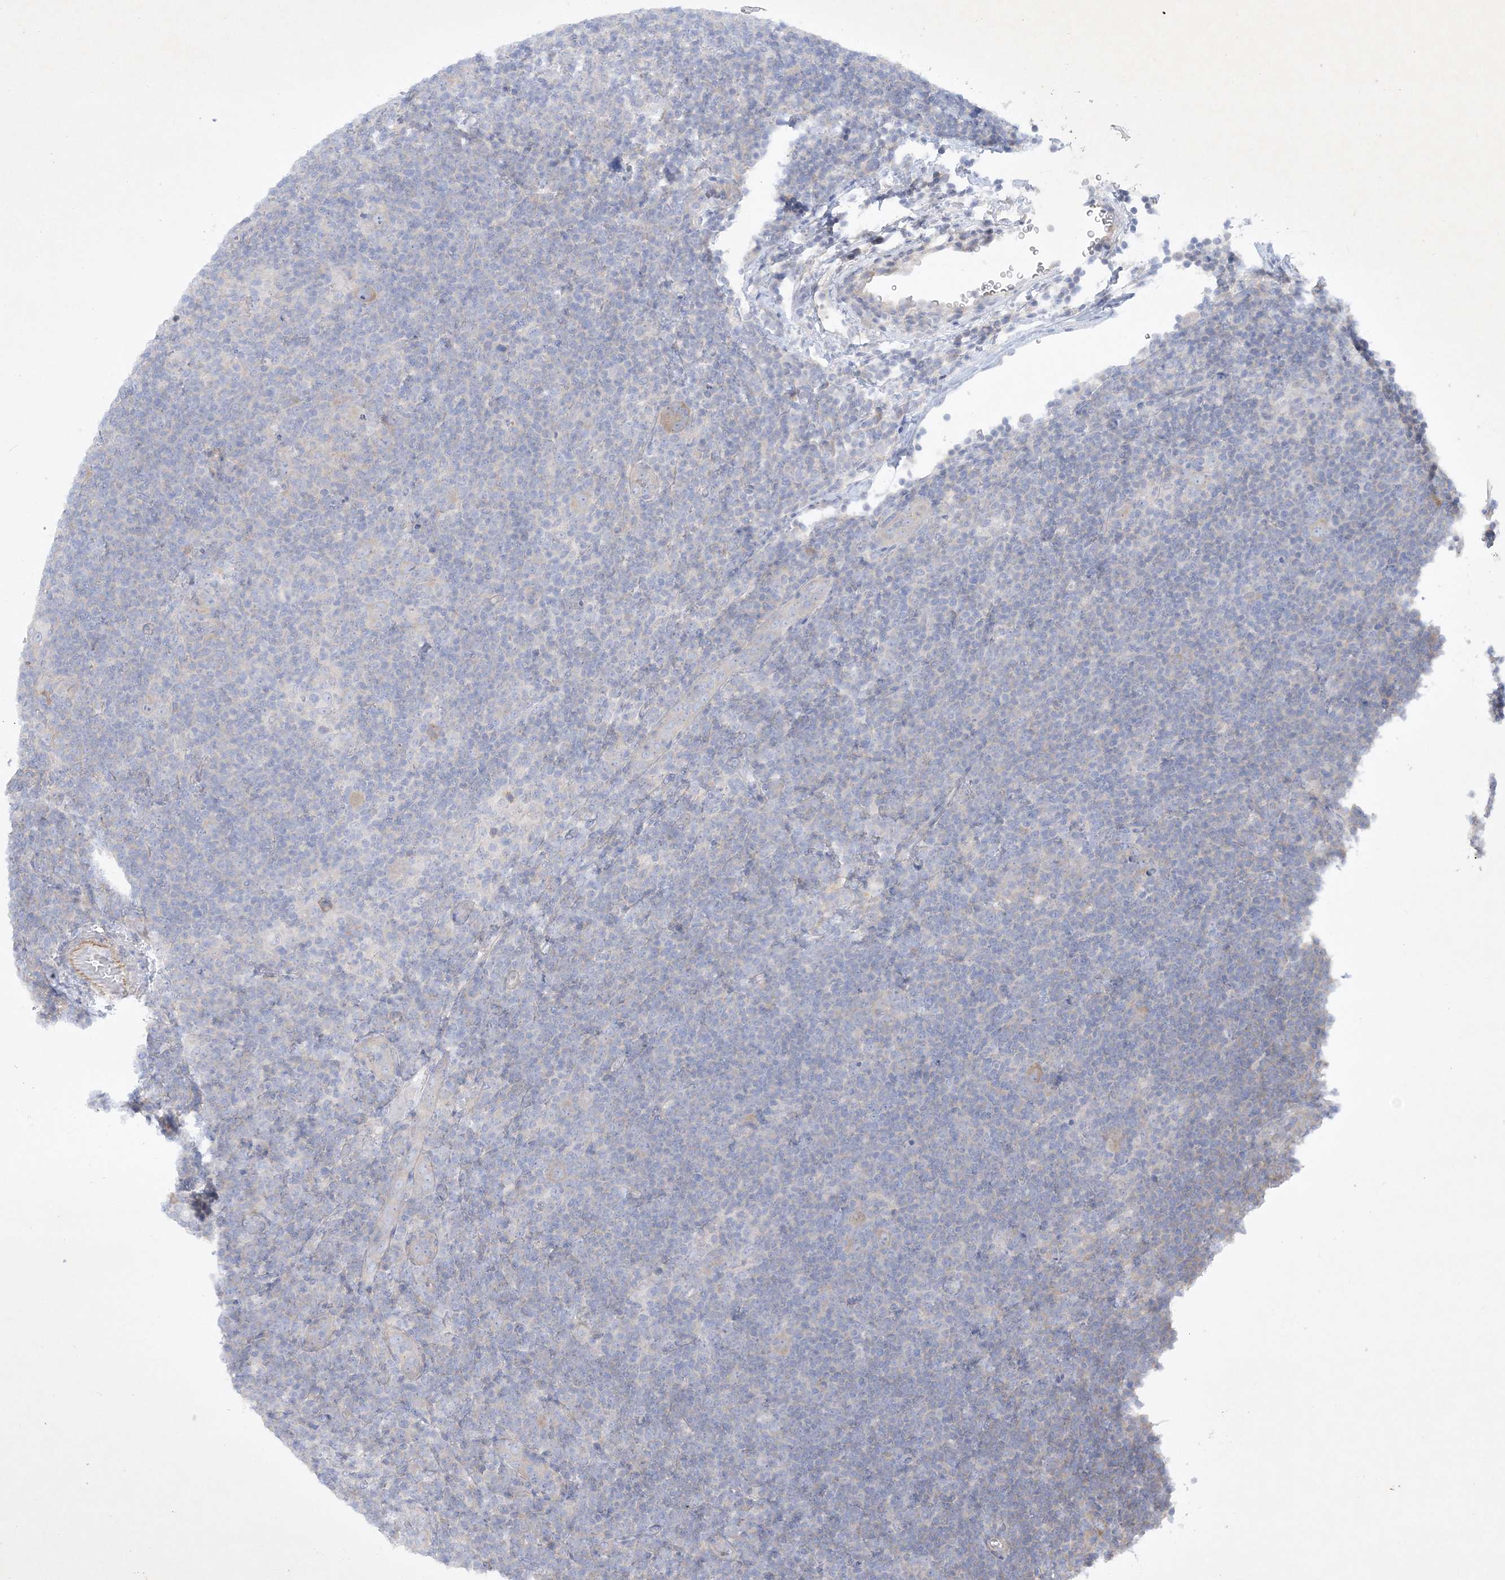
{"staining": {"intensity": "weak", "quantity": "25%-75%", "location": "cytoplasmic/membranous"}, "tissue": "lymphoma", "cell_type": "Tumor cells", "image_type": "cancer", "snomed": [{"axis": "morphology", "description": "Hodgkin's disease, NOS"}, {"axis": "topography", "description": "Lymph node"}], "caption": "Tumor cells exhibit low levels of weak cytoplasmic/membranous staining in approximately 25%-75% of cells in Hodgkin's disease. (Brightfield microscopy of DAB IHC at high magnification).", "gene": "FARSB", "patient": {"sex": "female", "age": 57}}